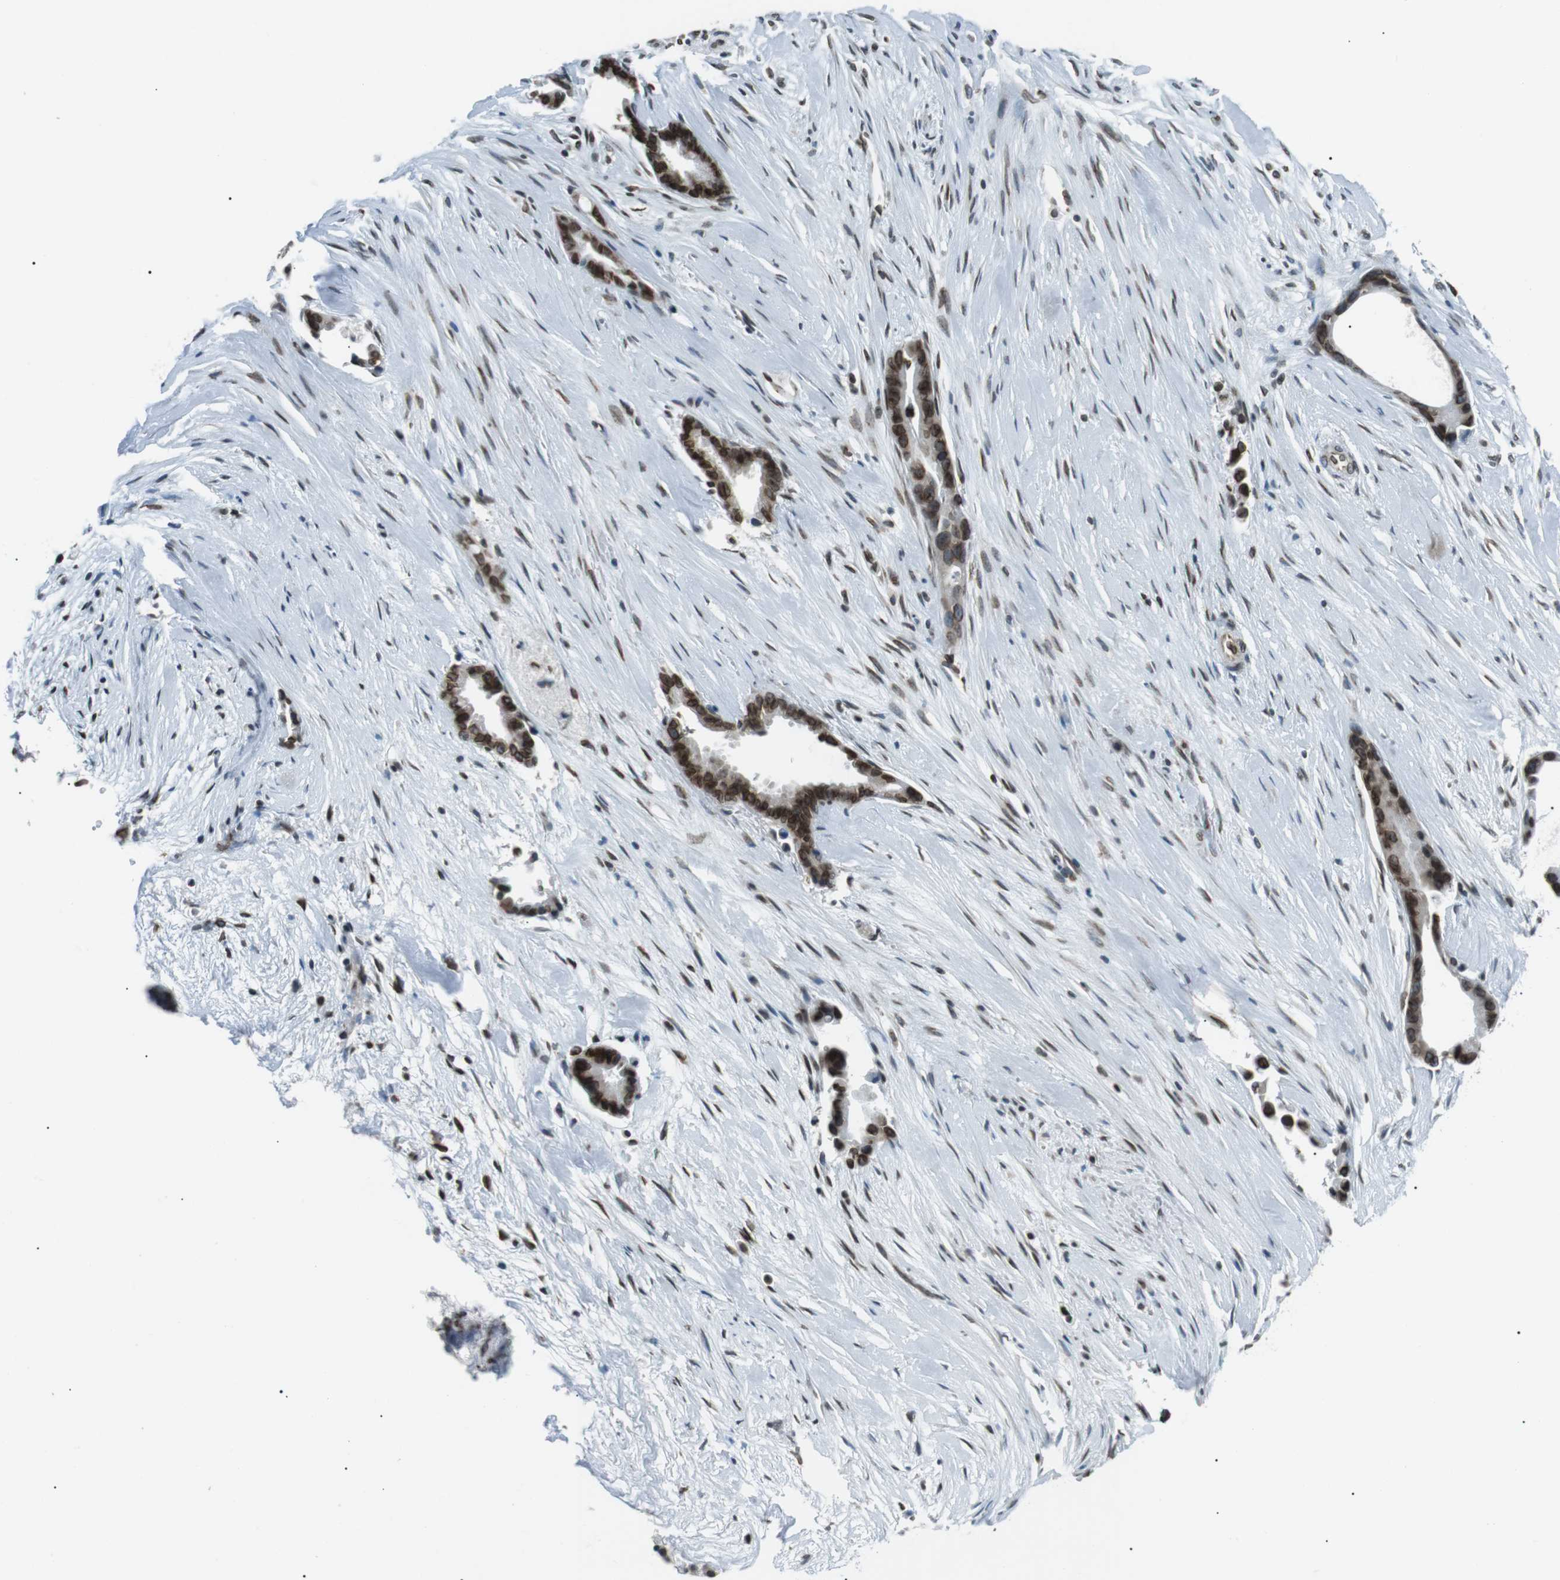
{"staining": {"intensity": "strong", "quantity": ">75%", "location": "cytoplasmic/membranous,nuclear"}, "tissue": "liver cancer", "cell_type": "Tumor cells", "image_type": "cancer", "snomed": [{"axis": "morphology", "description": "Cholangiocarcinoma"}, {"axis": "topography", "description": "Liver"}], "caption": "Immunohistochemistry (DAB (3,3'-diaminobenzidine)) staining of human liver cancer (cholangiocarcinoma) demonstrates strong cytoplasmic/membranous and nuclear protein expression in approximately >75% of tumor cells.", "gene": "TMX4", "patient": {"sex": "female", "age": 55}}